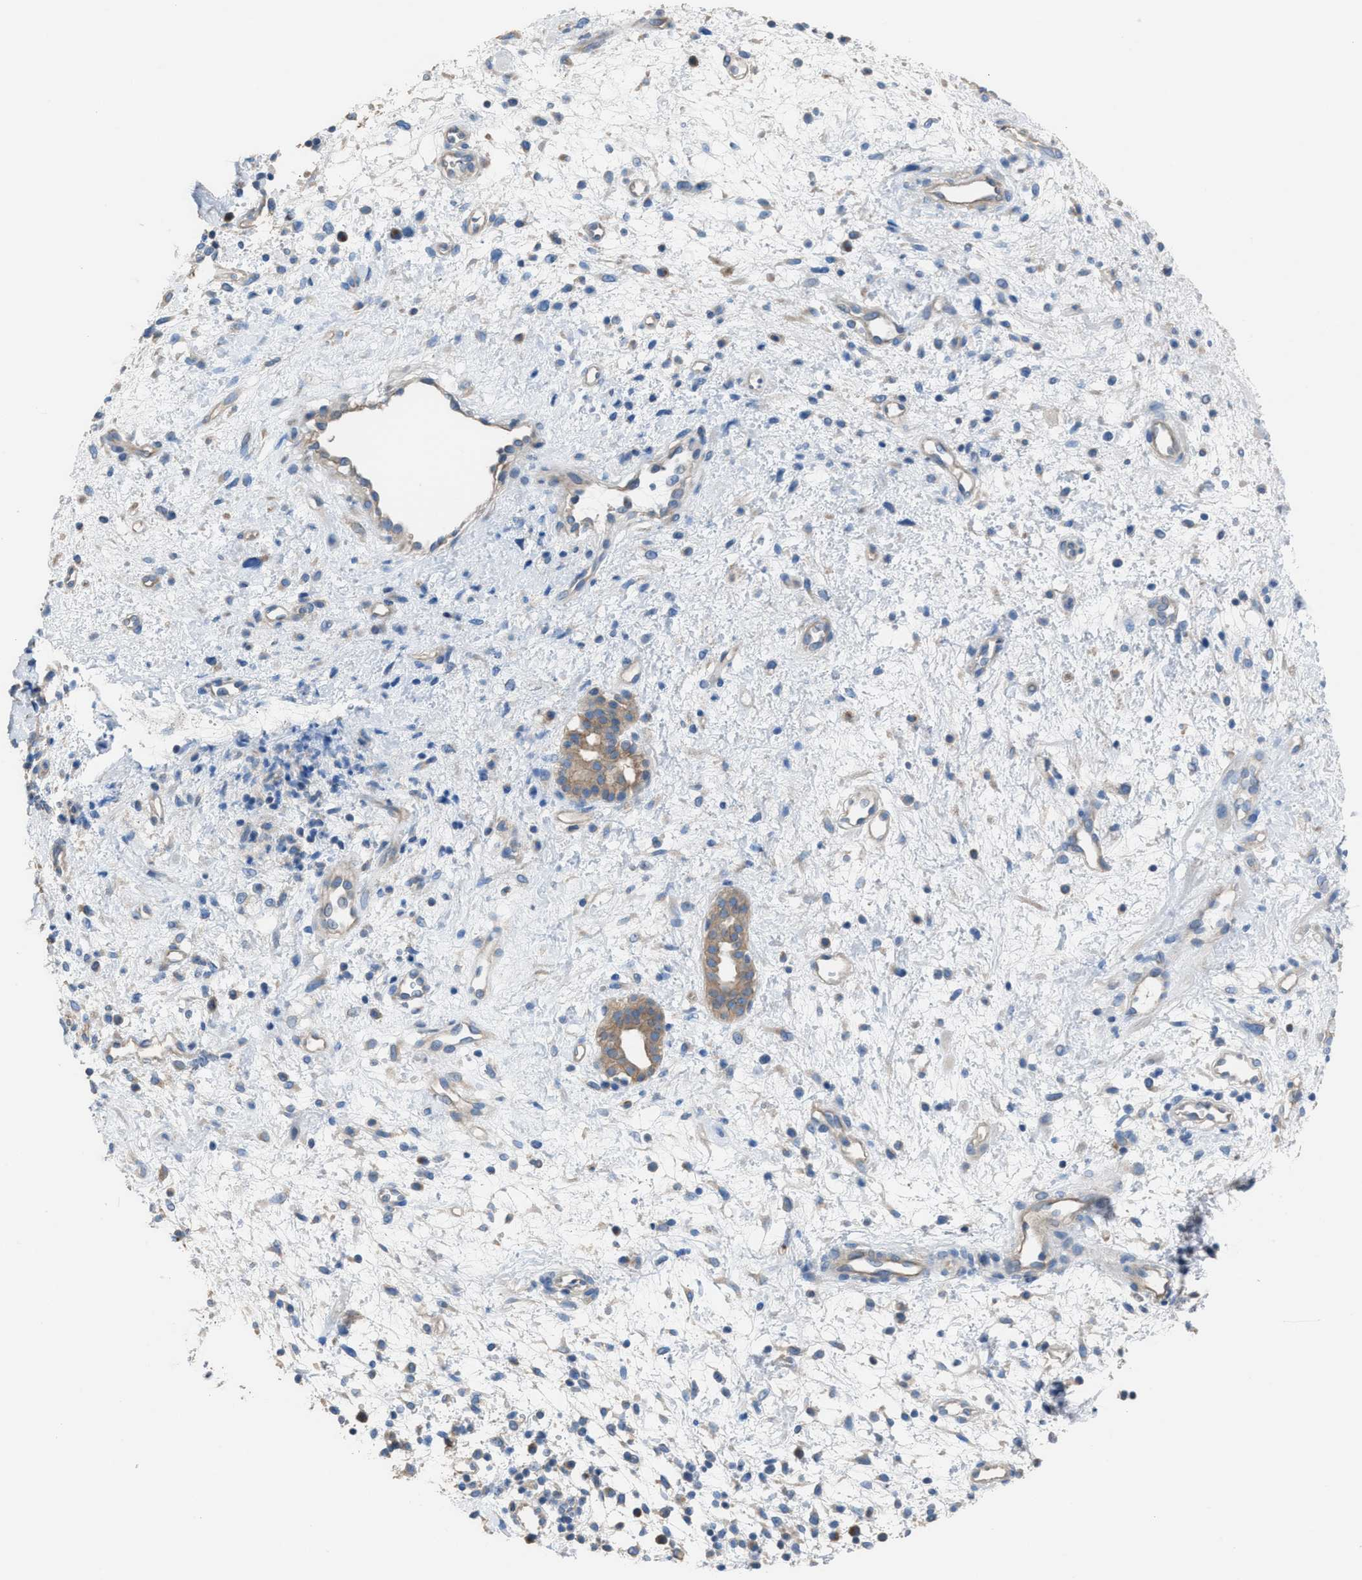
{"staining": {"intensity": "weak", "quantity": "<25%", "location": "cytoplasmic/membranous"}, "tissue": "nasopharynx", "cell_type": "Respiratory epithelial cells", "image_type": "normal", "snomed": [{"axis": "morphology", "description": "Normal tissue, NOS"}, {"axis": "topography", "description": "Nasopharynx"}], "caption": "A high-resolution image shows immunohistochemistry staining of unremarkable nasopharynx, which reveals no significant expression in respiratory epithelial cells.", "gene": "NQO2", "patient": {"sex": "male", "age": 22}}